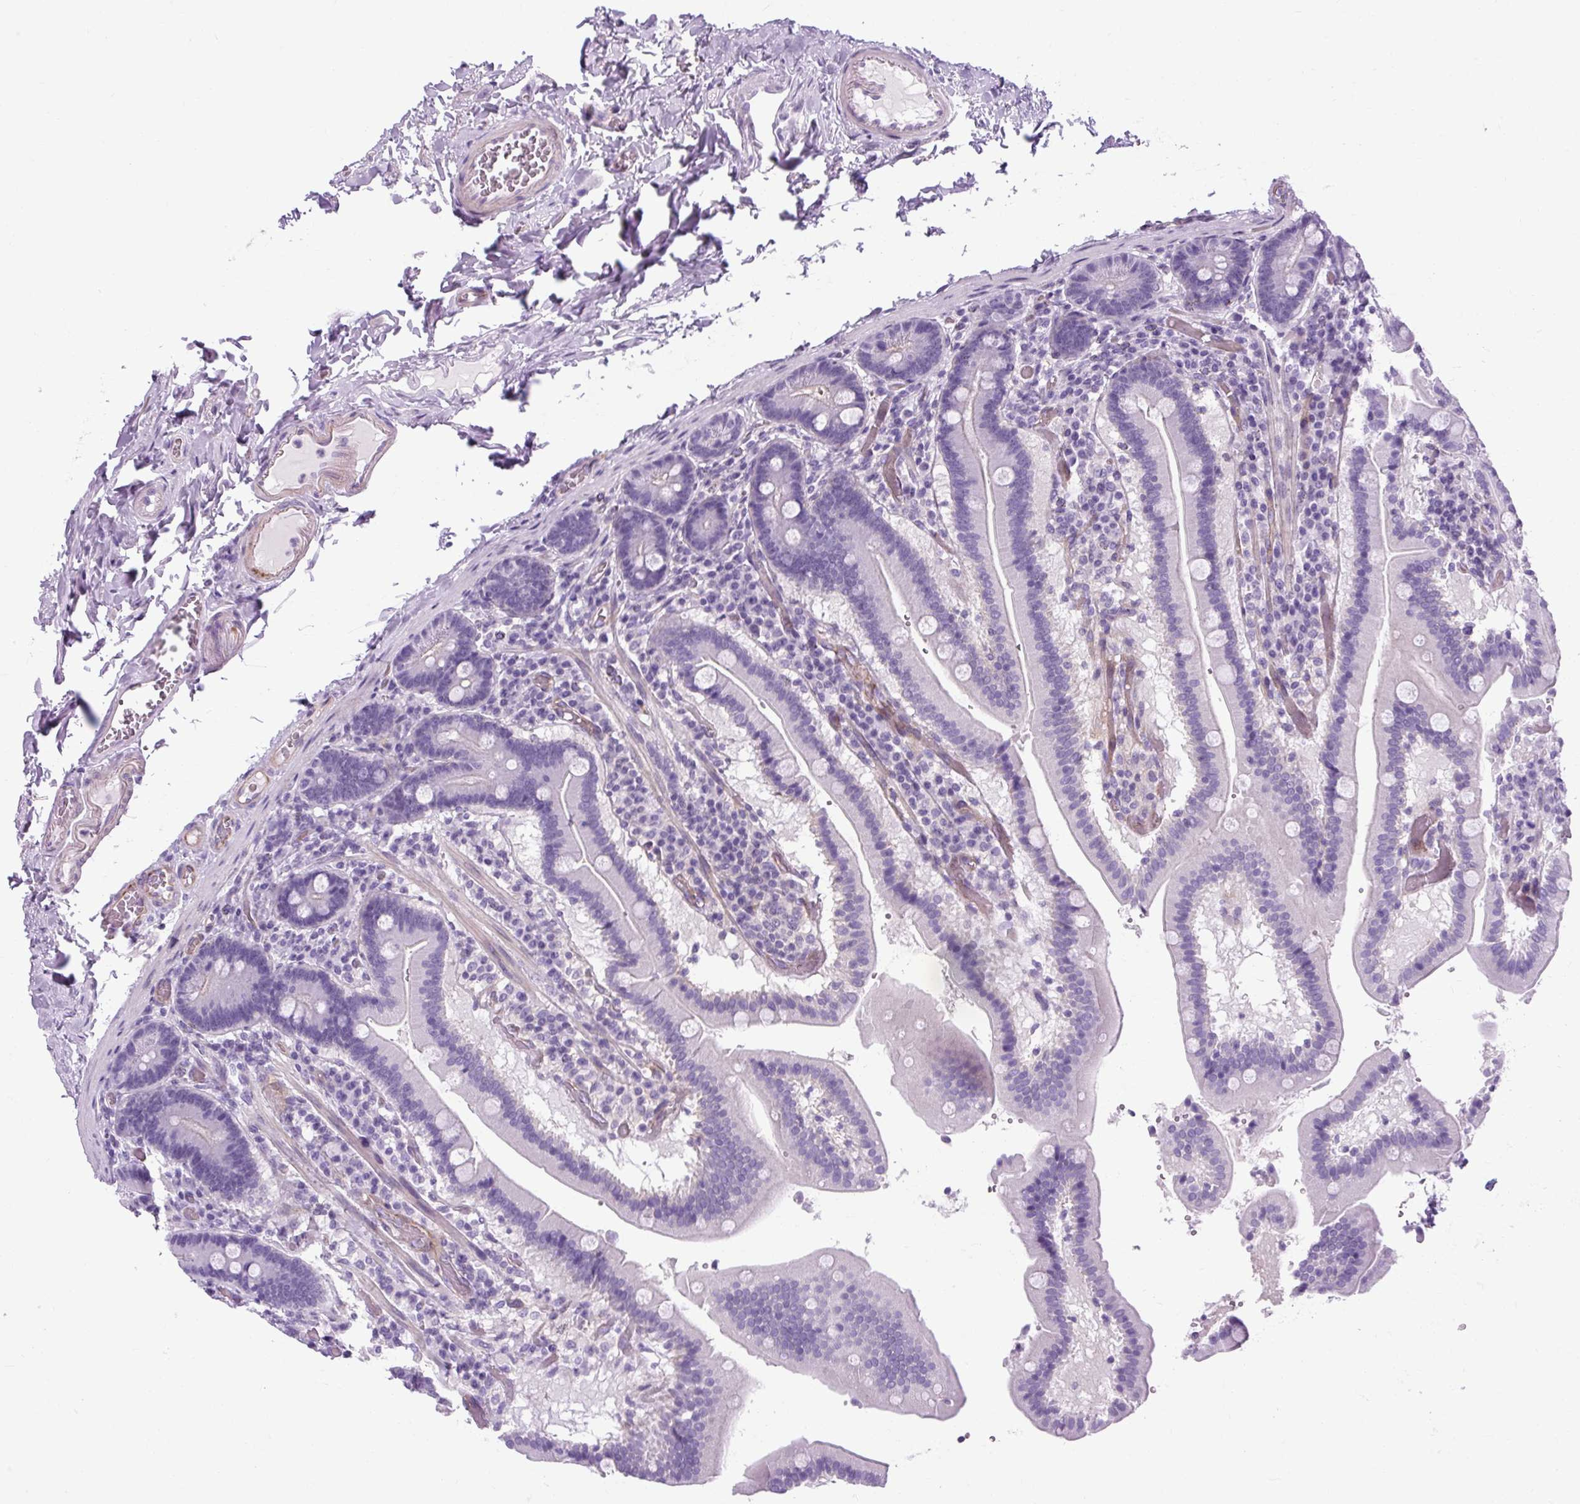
{"staining": {"intensity": "negative", "quantity": "none", "location": "none"}, "tissue": "duodenum", "cell_type": "Glandular cells", "image_type": "normal", "snomed": [{"axis": "morphology", "description": "Normal tissue, NOS"}, {"axis": "topography", "description": "Duodenum"}], "caption": "Immunohistochemistry (IHC) histopathology image of unremarkable duodenum: human duodenum stained with DAB (3,3'-diaminobenzidine) demonstrates no significant protein staining in glandular cells. Brightfield microscopy of IHC stained with DAB (3,3'-diaminobenzidine) (brown) and hematoxylin (blue), captured at high magnification.", "gene": "OOEP", "patient": {"sex": "female", "age": 62}}